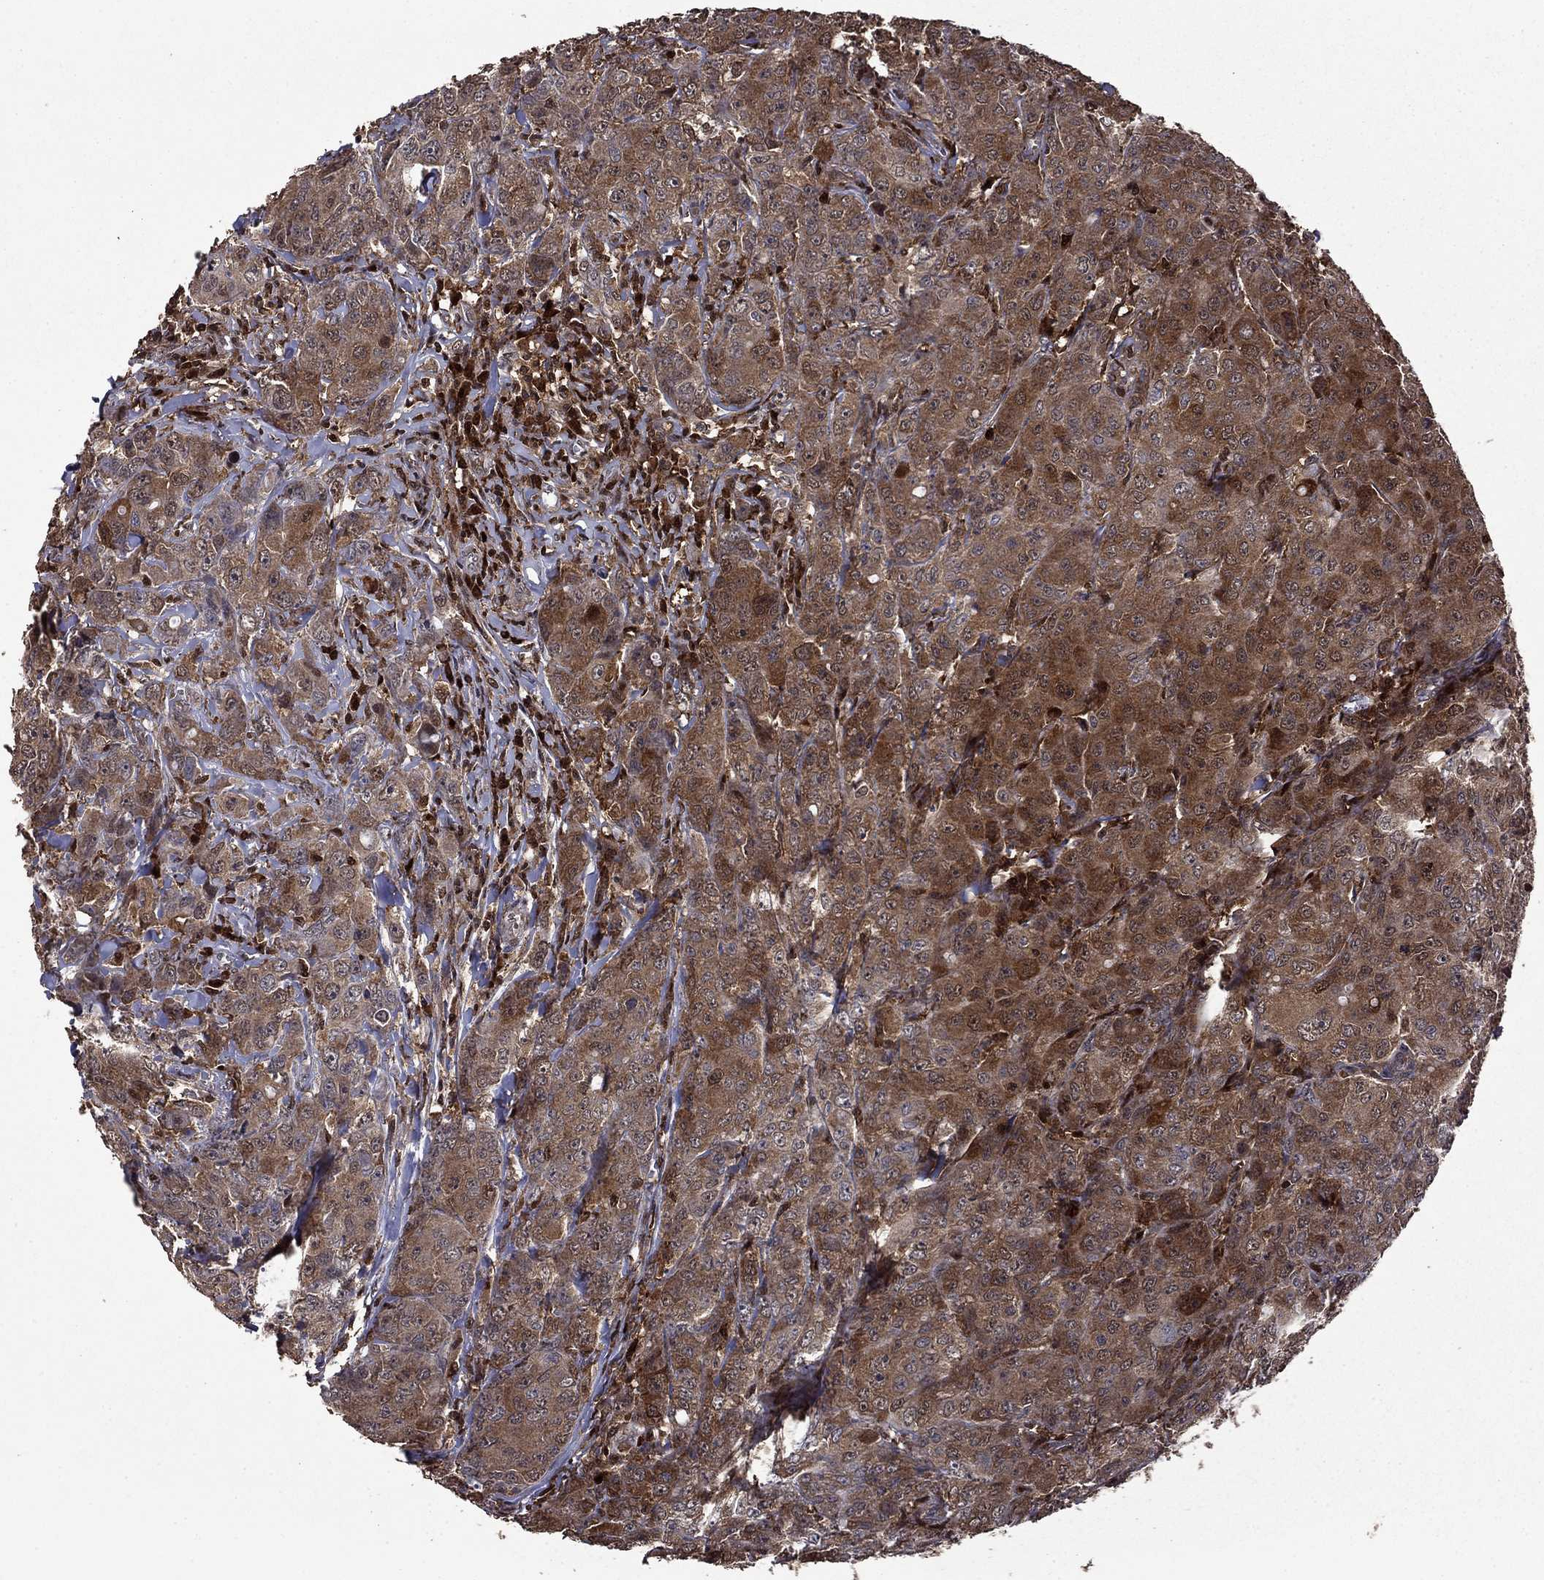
{"staining": {"intensity": "moderate", "quantity": ">75%", "location": "cytoplasmic/membranous"}, "tissue": "breast cancer", "cell_type": "Tumor cells", "image_type": "cancer", "snomed": [{"axis": "morphology", "description": "Duct carcinoma"}, {"axis": "topography", "description": "Breast"}], "caption": "A micrograph of human breast intraductal carcinoma stained for a protein demonstrates moderate cytoplasmic/membranous brown staining in tumor cells.", "gene": "APPBP2", "patient": {"sex": "female", "age": 43}}